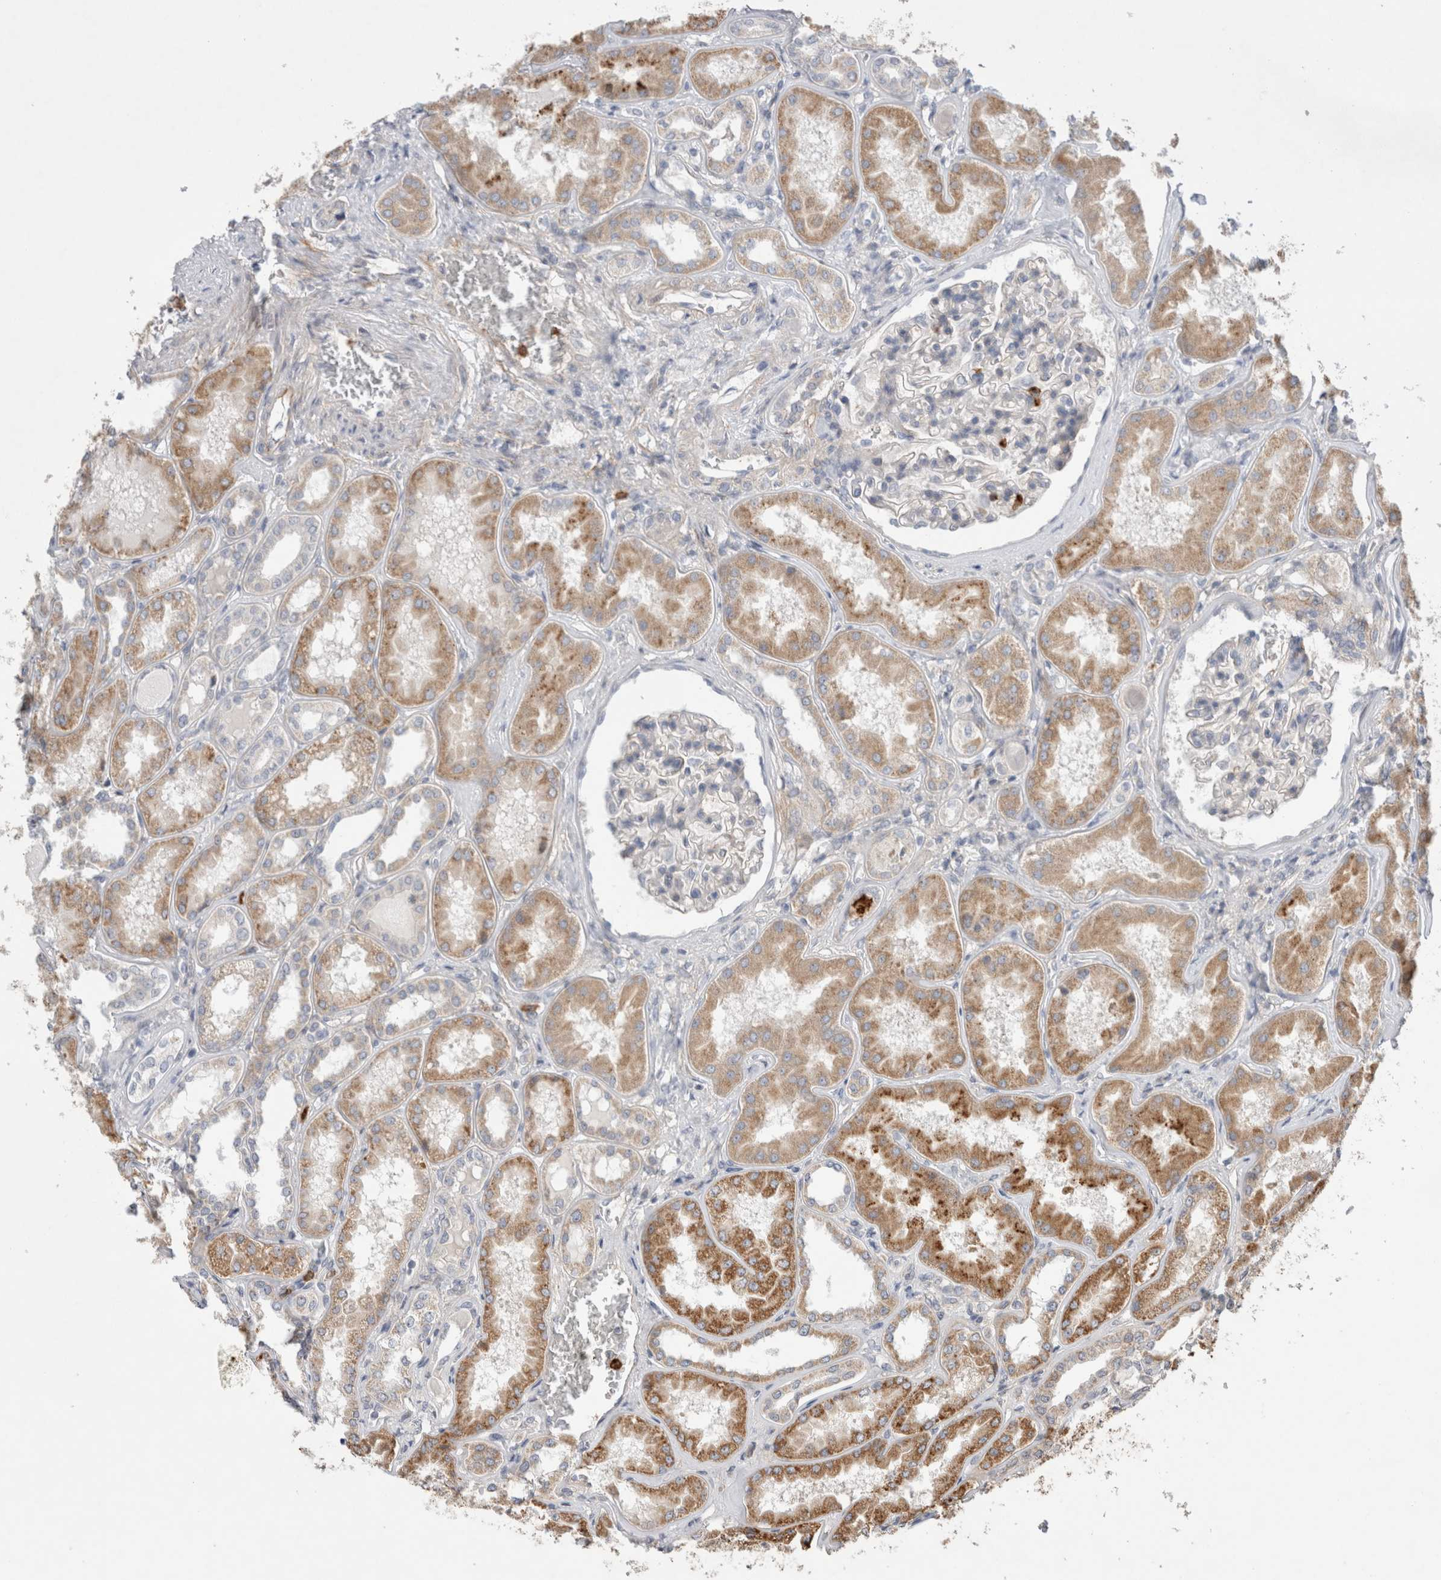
{"staining": {"intensity": "negative", "quantity": "none", "location": "none"}, "tissue": "kidney", "cell_type": "Cells in glomeruli", "image_type": "normal", "snomed": [{"axis": "morphology", "description": "Normal tissue, NOS"}, {"axis": "topography", "description": "Kidney"}], "caption": "Immunohistochemical staining of normal kidney reveals no significant positivity in cells in glomeruli.", "gene": "GSDMB", "patient": {"sex": "female", "age": 56}}